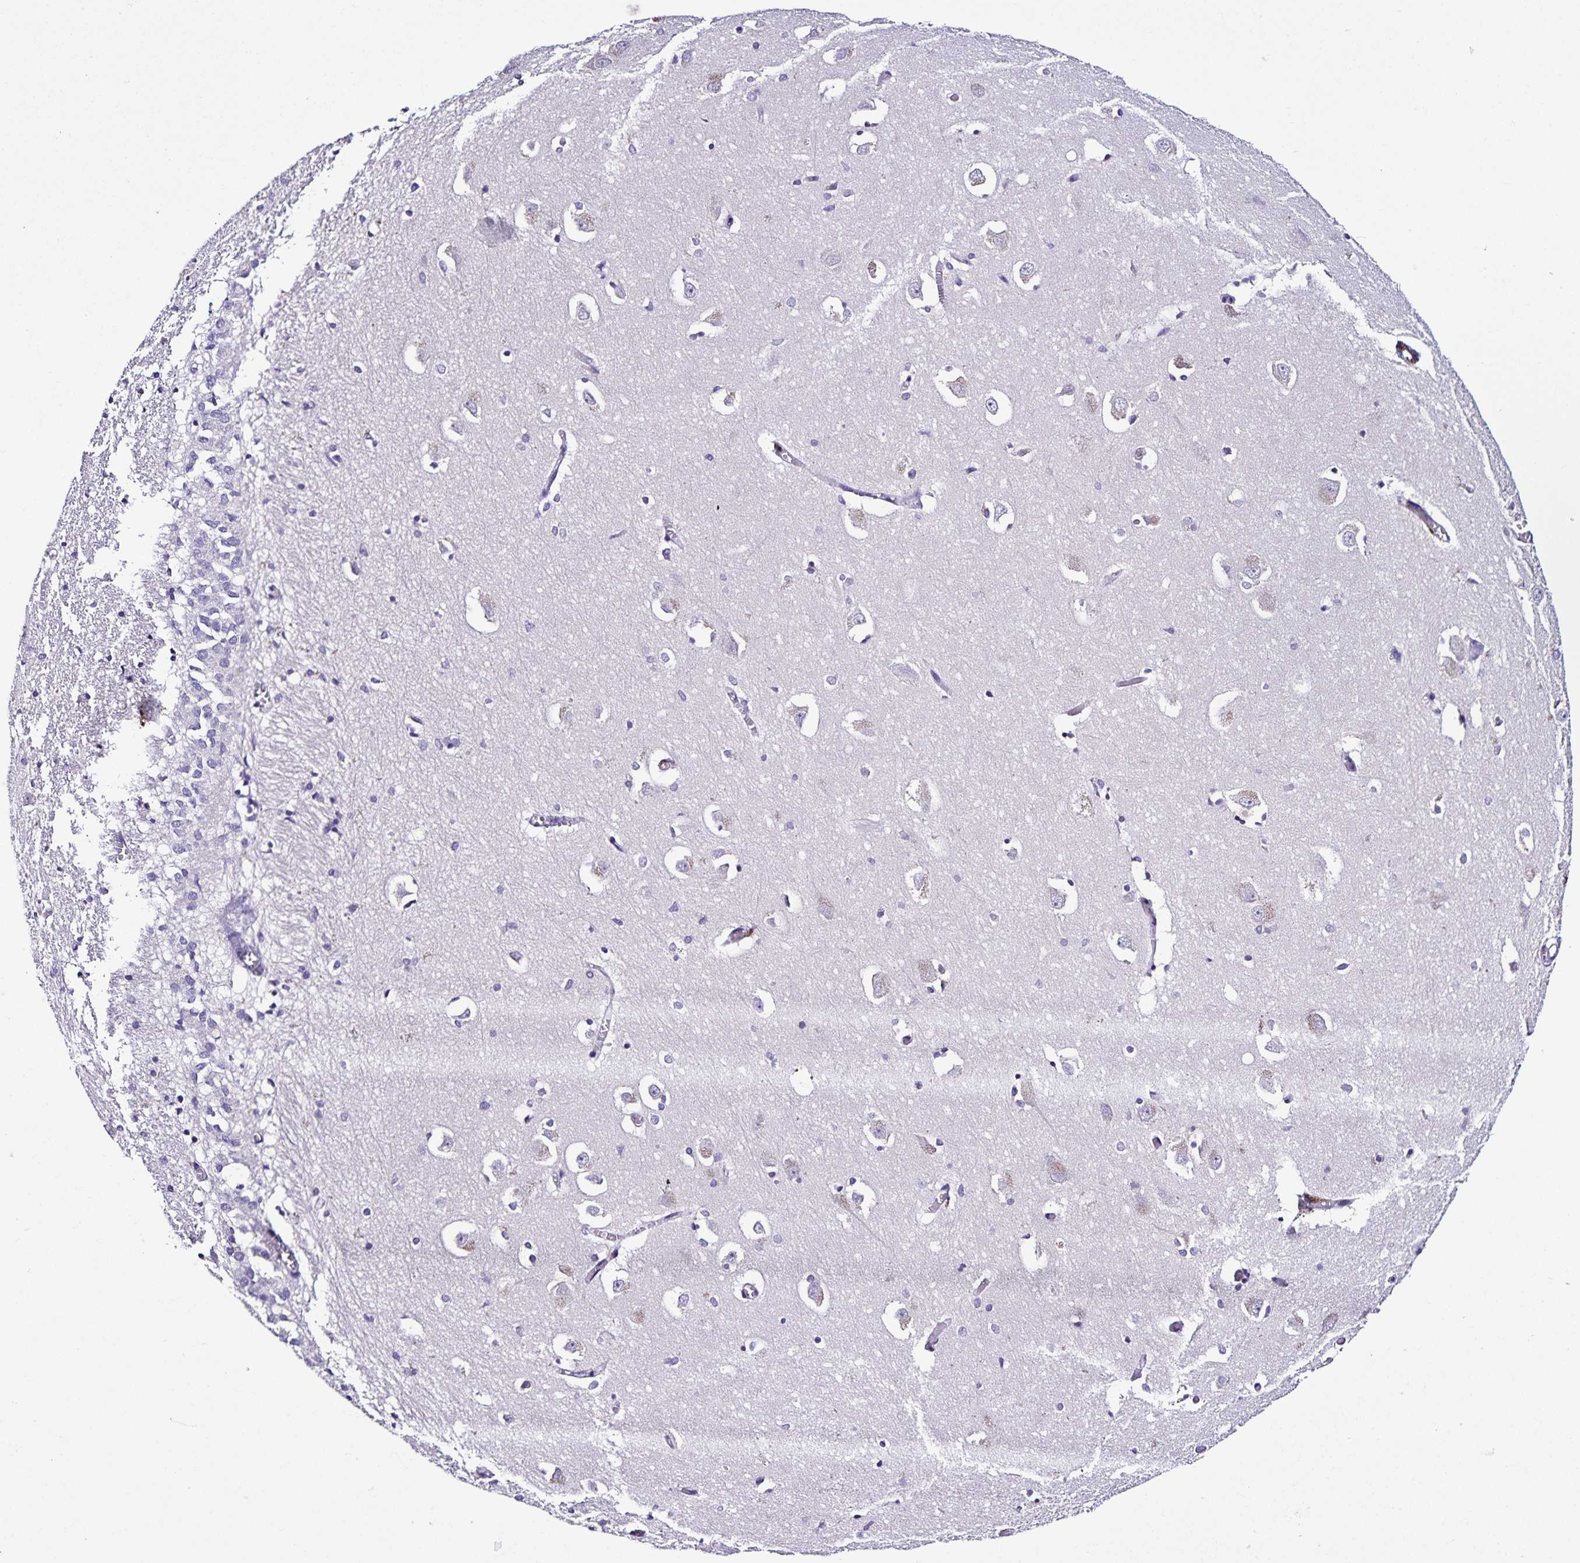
{"staining": {"intensity": "negative", "quantity": "none", "location": "none"}, "tissue": "caudate", "cell_type": "Glial cells", "image_type": "normal", "snomed": [{"axis": "morphology", "description": "Normal tissue, NOS"}, {"axis": "topography", "description": "Lateral ventricle wall"}, {"axis": "topography", "description": "Hippocampus"}], "caption": "Immunohistochemistry (IHC) image of unremarkable caudate: human caudate stained with DAB reveals no significant protein positivity in glial cells.", "gene": "OSBPL5", "patient": {"sex": "female", "age": 63}}